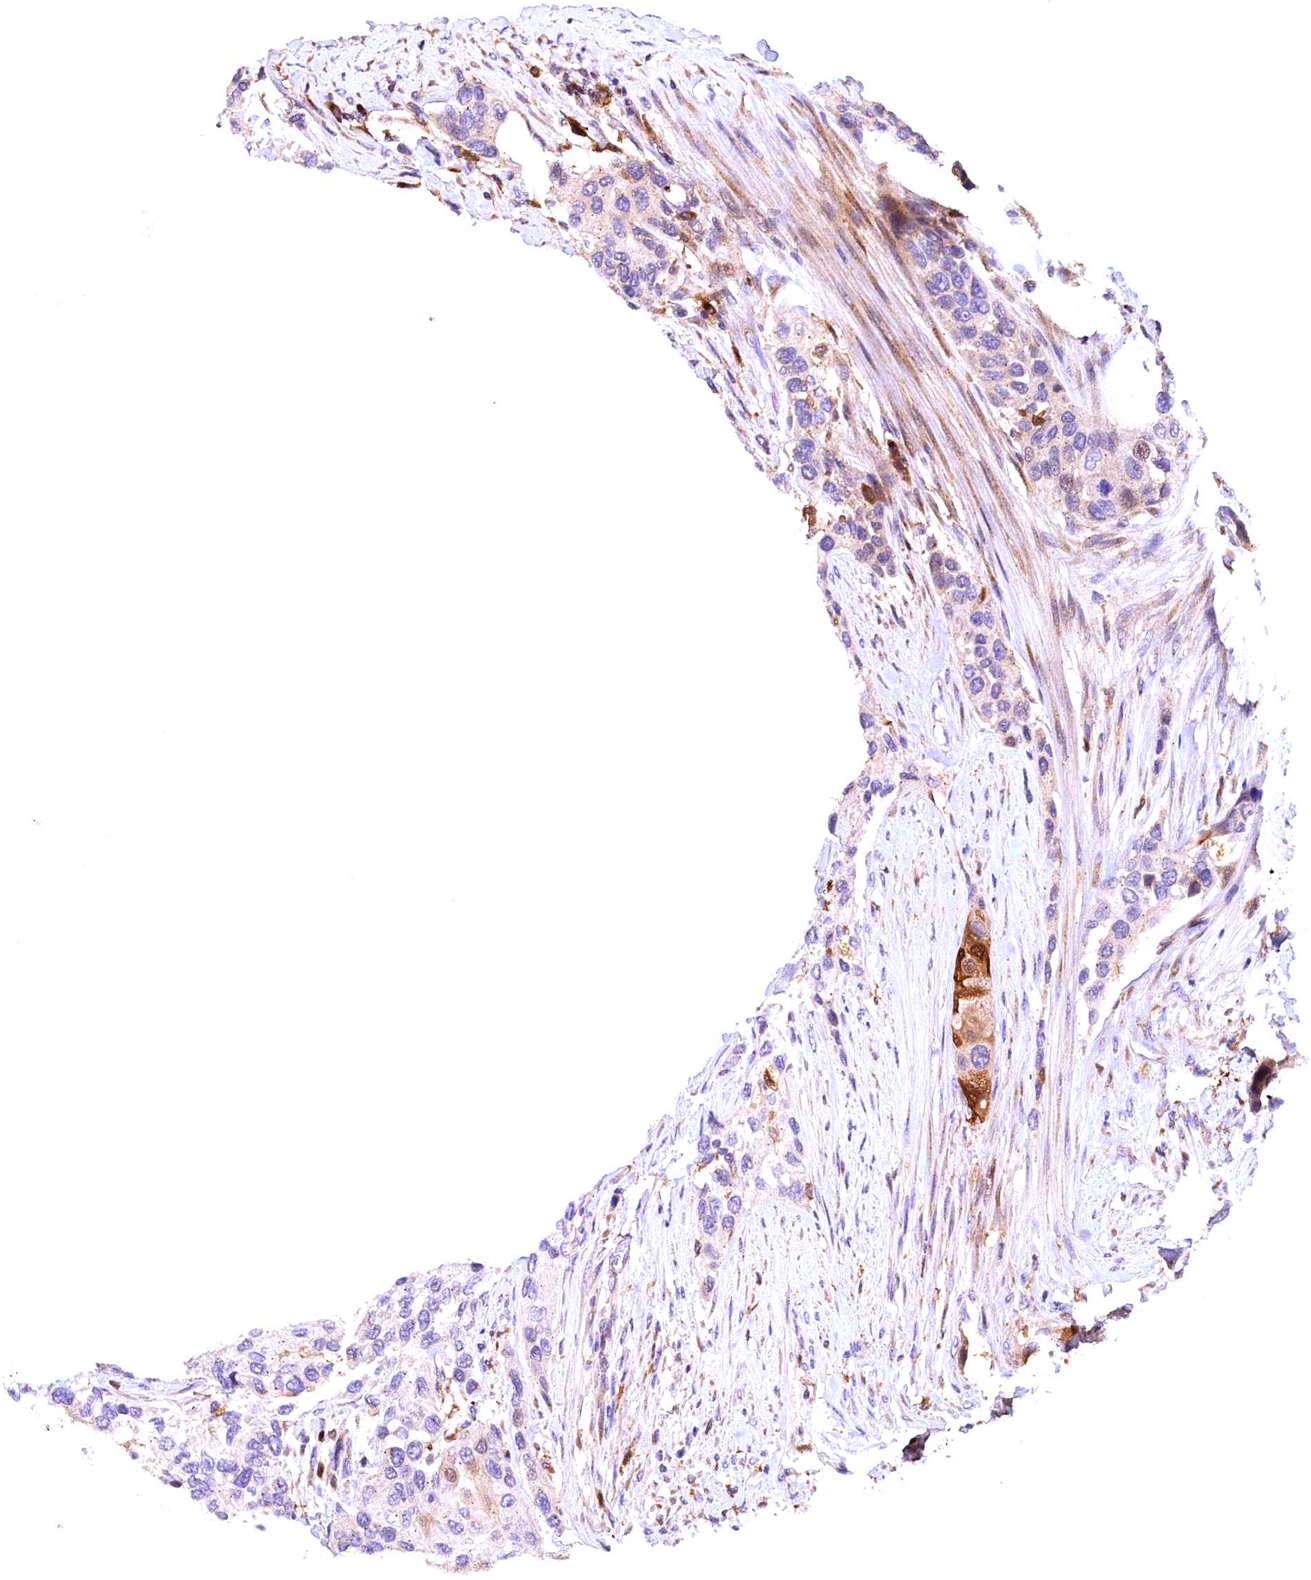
{"staining": {"intensity": "moderate", "quantity": "<25%", "location": "cytoplasmic/membranous"}, "tissue": "urothelial cancer", "cell_type": "Tumor cells", "image_type": "cancer", "snomed": [{"axis": "morphology", "description": "Normal tissue, NOS"}, {"axis": "morphology", "description": "Urothelial carcinoma, High grade"}, {"axis": "topography", "description": "Vascular tissue"}, {"axis": "topography", "description": "Urinary bladder"}], "caption": "Protein positivity by immunohistochemistry reveals moderate cytoplasmic/membranous staining in approximately <25% of tumor cells in urothelial carcinoma (high-grade).", "gene": "NAIP", "patient": {"sex": "female", "age": 56}}